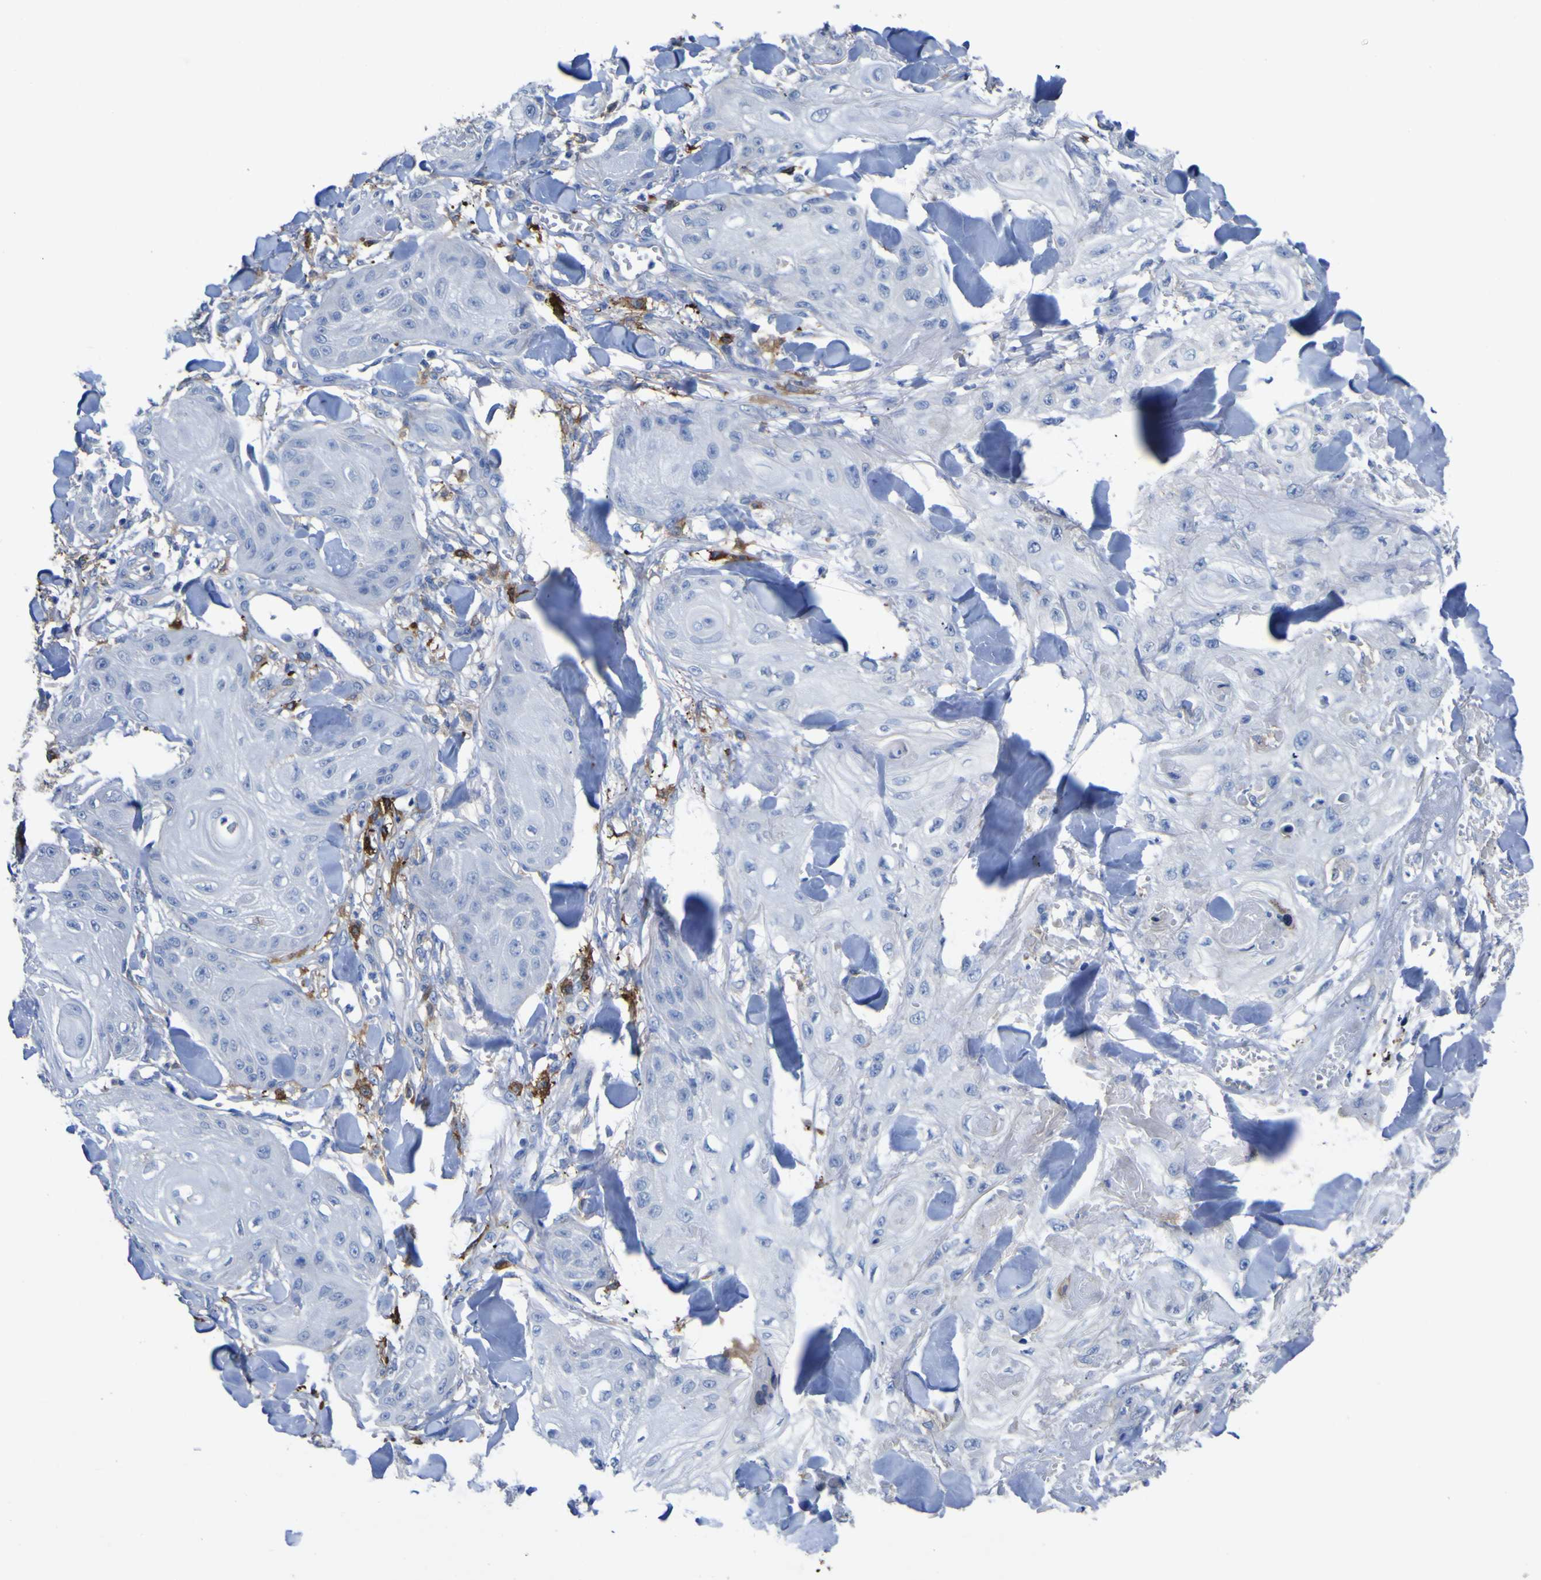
{"staining": {"intensity": "negative", "quantity": "none", "location": "none"}, "tissue": "skin cancer", "cell_type": "Tumor cells", "image_type": "cancer", "snomed": [{"axis": "morphology", "description": "Squamous cell carcinoma, NOS"}, {"axis": "topography", "description": "Skin"}], "caption": "This is a histopathology image of immunohistochemistry staining of skin squamous cell carcinoma, which shows no expression in tumor cells.", "gene": "AGO4", "patient": {"sex": "male", "age": 74}}